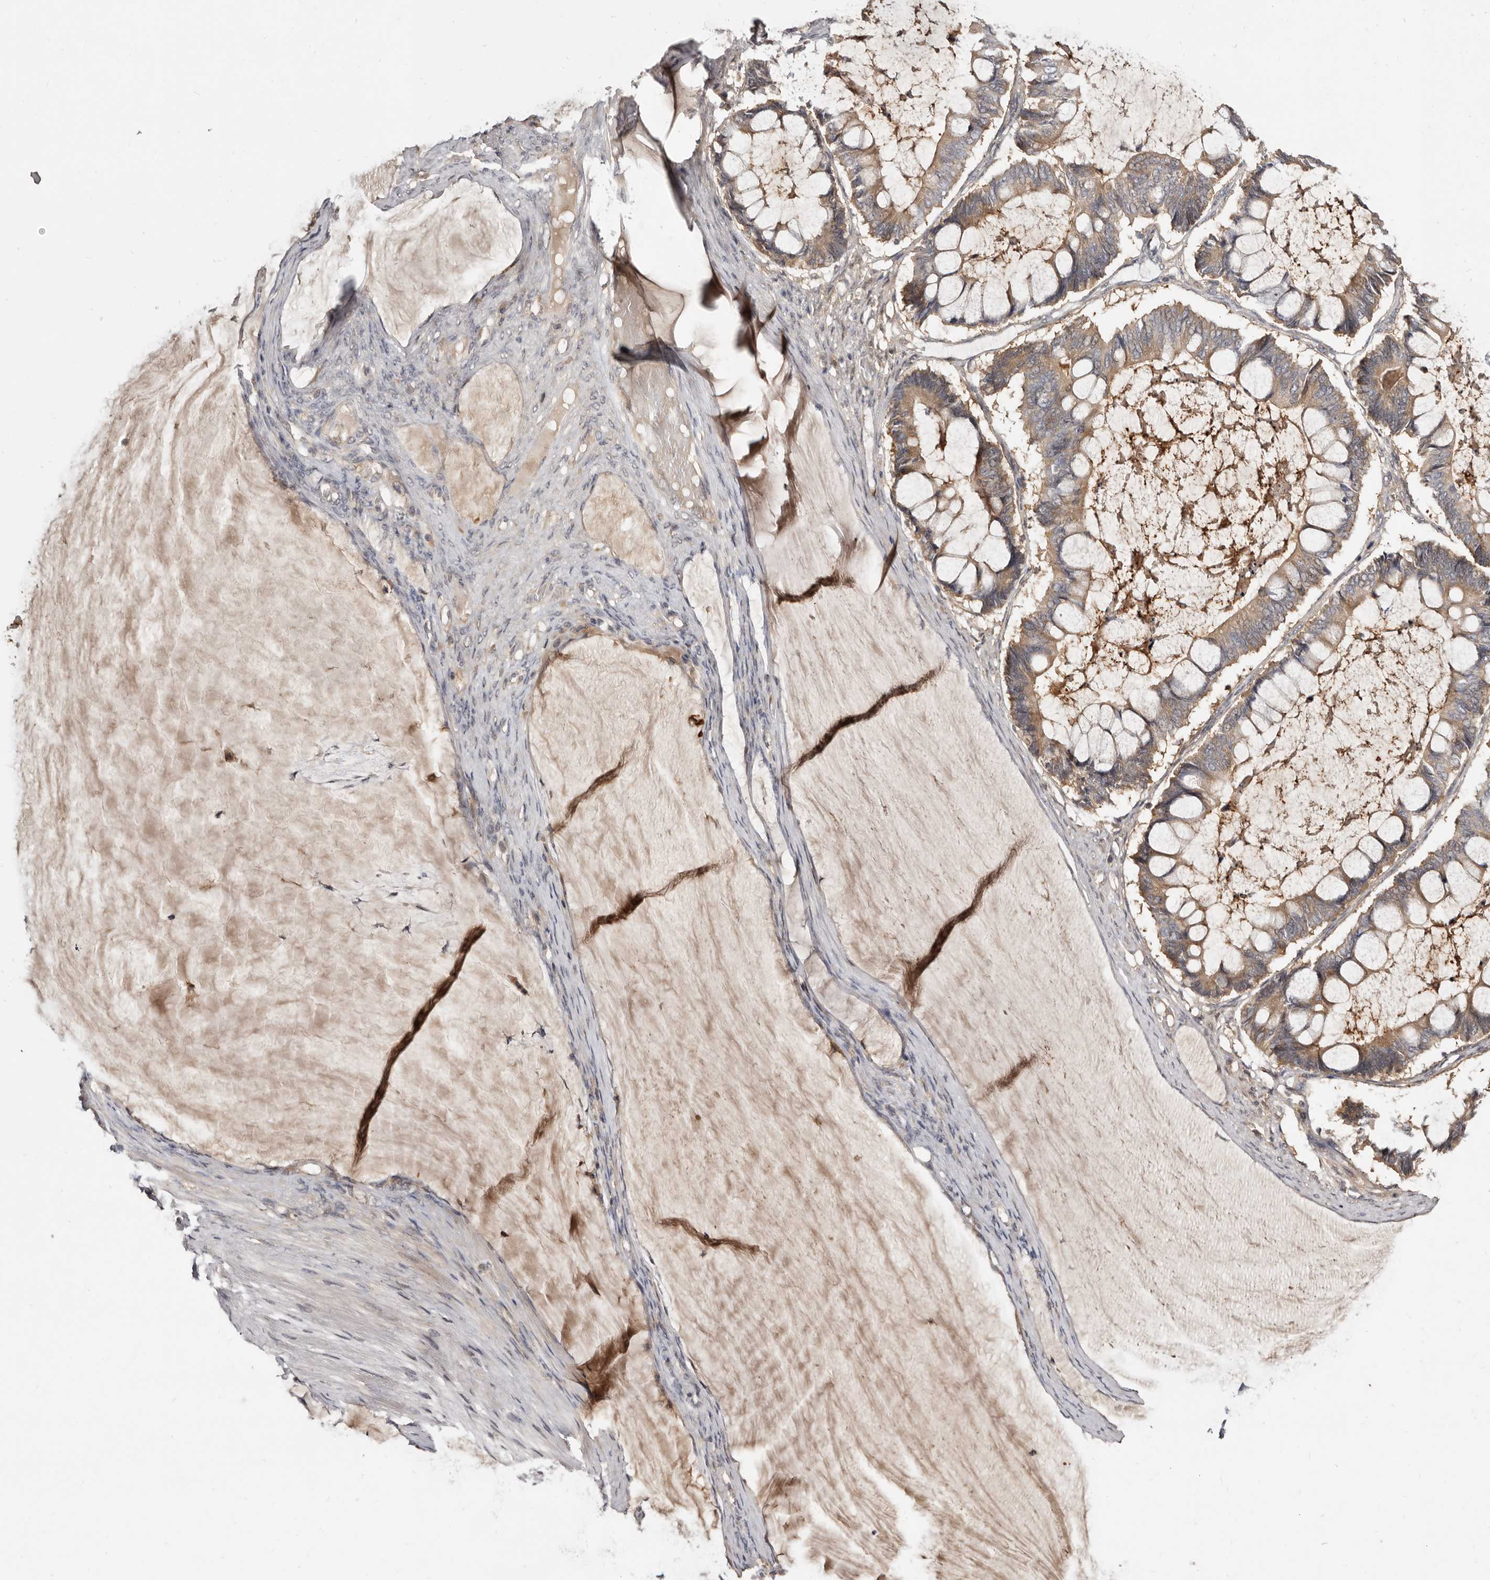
{"staining": {"intensity": "moderate", "quantity": ">75%", "location": "cytoplasmic/membranous"}, "tissue": "ovarian cancer", "cell_type": "Tumor cells", "image_type": "cancer", "snomed": [{"axis": "morphology", "description": "Cystadenocarcinoma, mucinous, NOS"}, {"axis": "topography", "description": "Ovary"}], "caption": "An image of ovarian cancer stained for a protein shows moderate cytoplasmic/membranous brown staining in tumor cells.", "gene": "INAVA", "patient": {"sex": "female", "age": 61}}